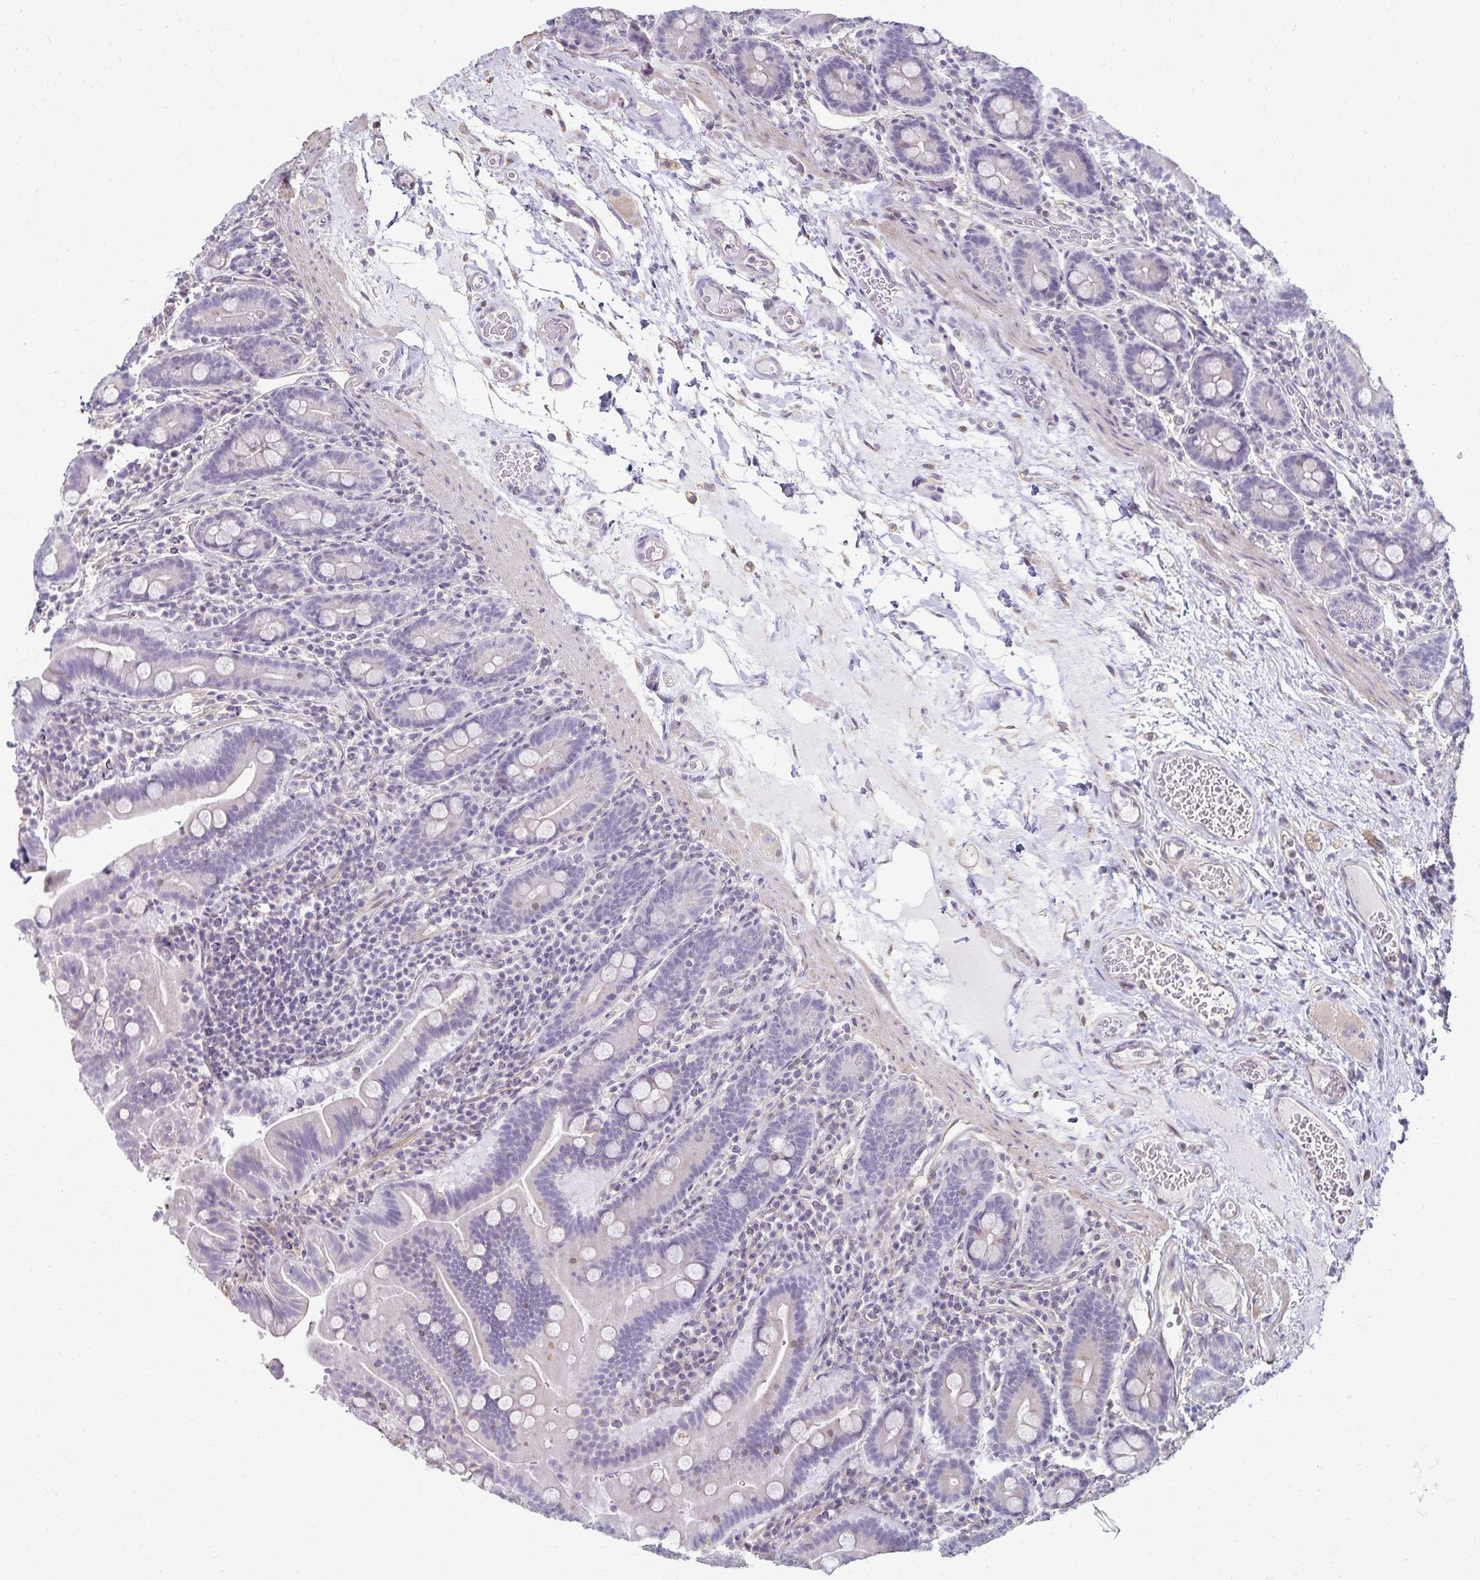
{"staining": {"intensity": "negative", "quantity": "none", "location": "none"}, "tissue": "small intestine", "cell_type": "Glandular cells", "image_type": "normal", "snomed": [{"axis": "morphology", "description": "Normal tissue, NOS"}, {"axis": "topography", "description": "Small intestine"}], "caption": "This is an IHC photomicrograph of unremarkable small intestine. There is no positivity in glandular cells.", "gene": "KISS1", "patient": {"sex": "male", "age": 26}}